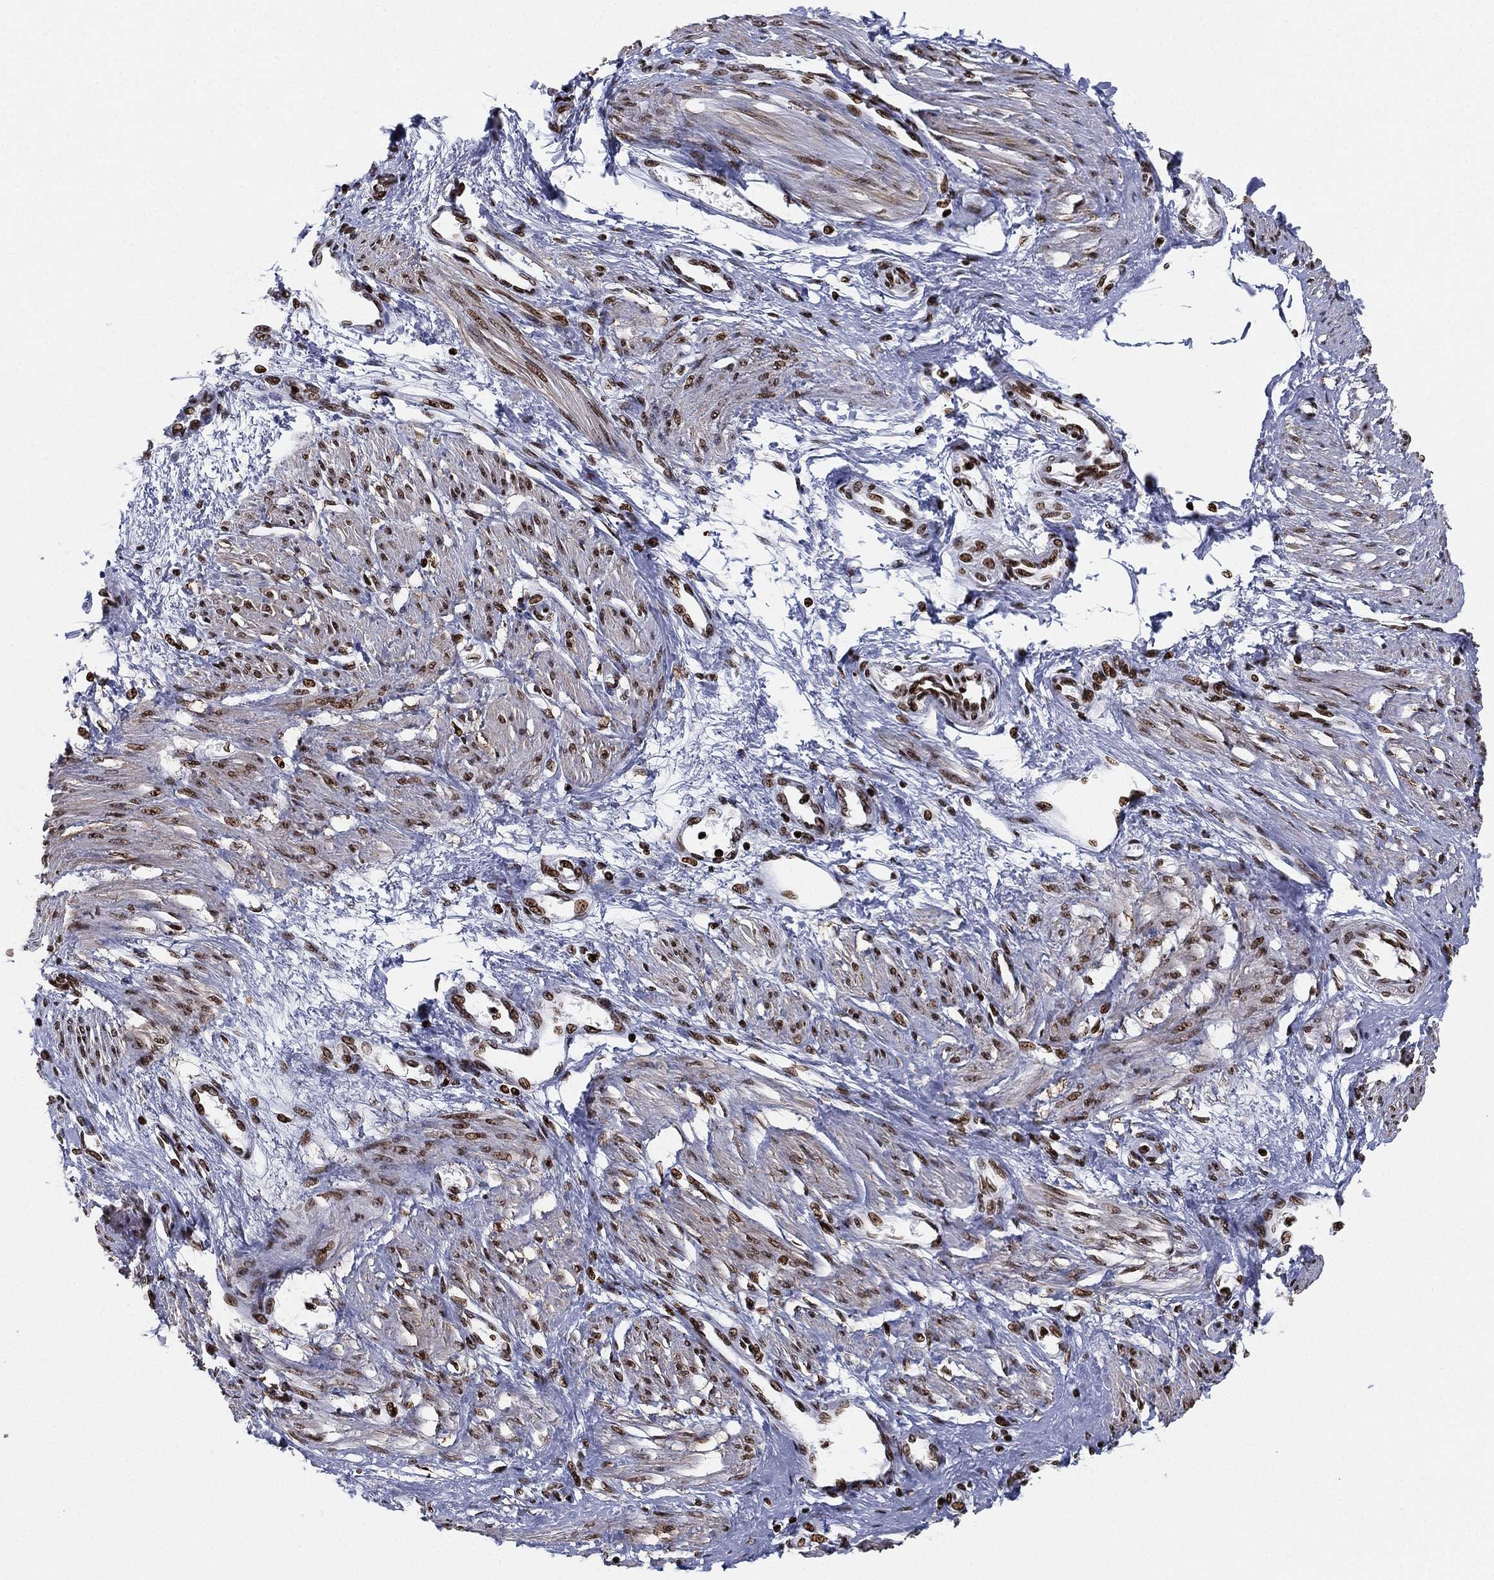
{"staining": {"intensity": "moderate", "quantity": "25%-75%", "location": "nuclear"}, "tissue": "smooth muscle", "cell_type": "Smooth muscle cells", "image_type": "normal", "snomed": [{"axis": "morphology", "description": "Normal tissue, NOS"}, {"axis": "topography", "description": "Smooth muscle"}, {"axis": "topography", "description": "Uterus"}], "caption": "A medium amount of moderate nuclear positivity is present in approximately 25%-75% of smooth muscle cells in unremarkable smooth muscle.", "gene": "MFSD14A", "patient": {"sex": "female", "age": 39}}